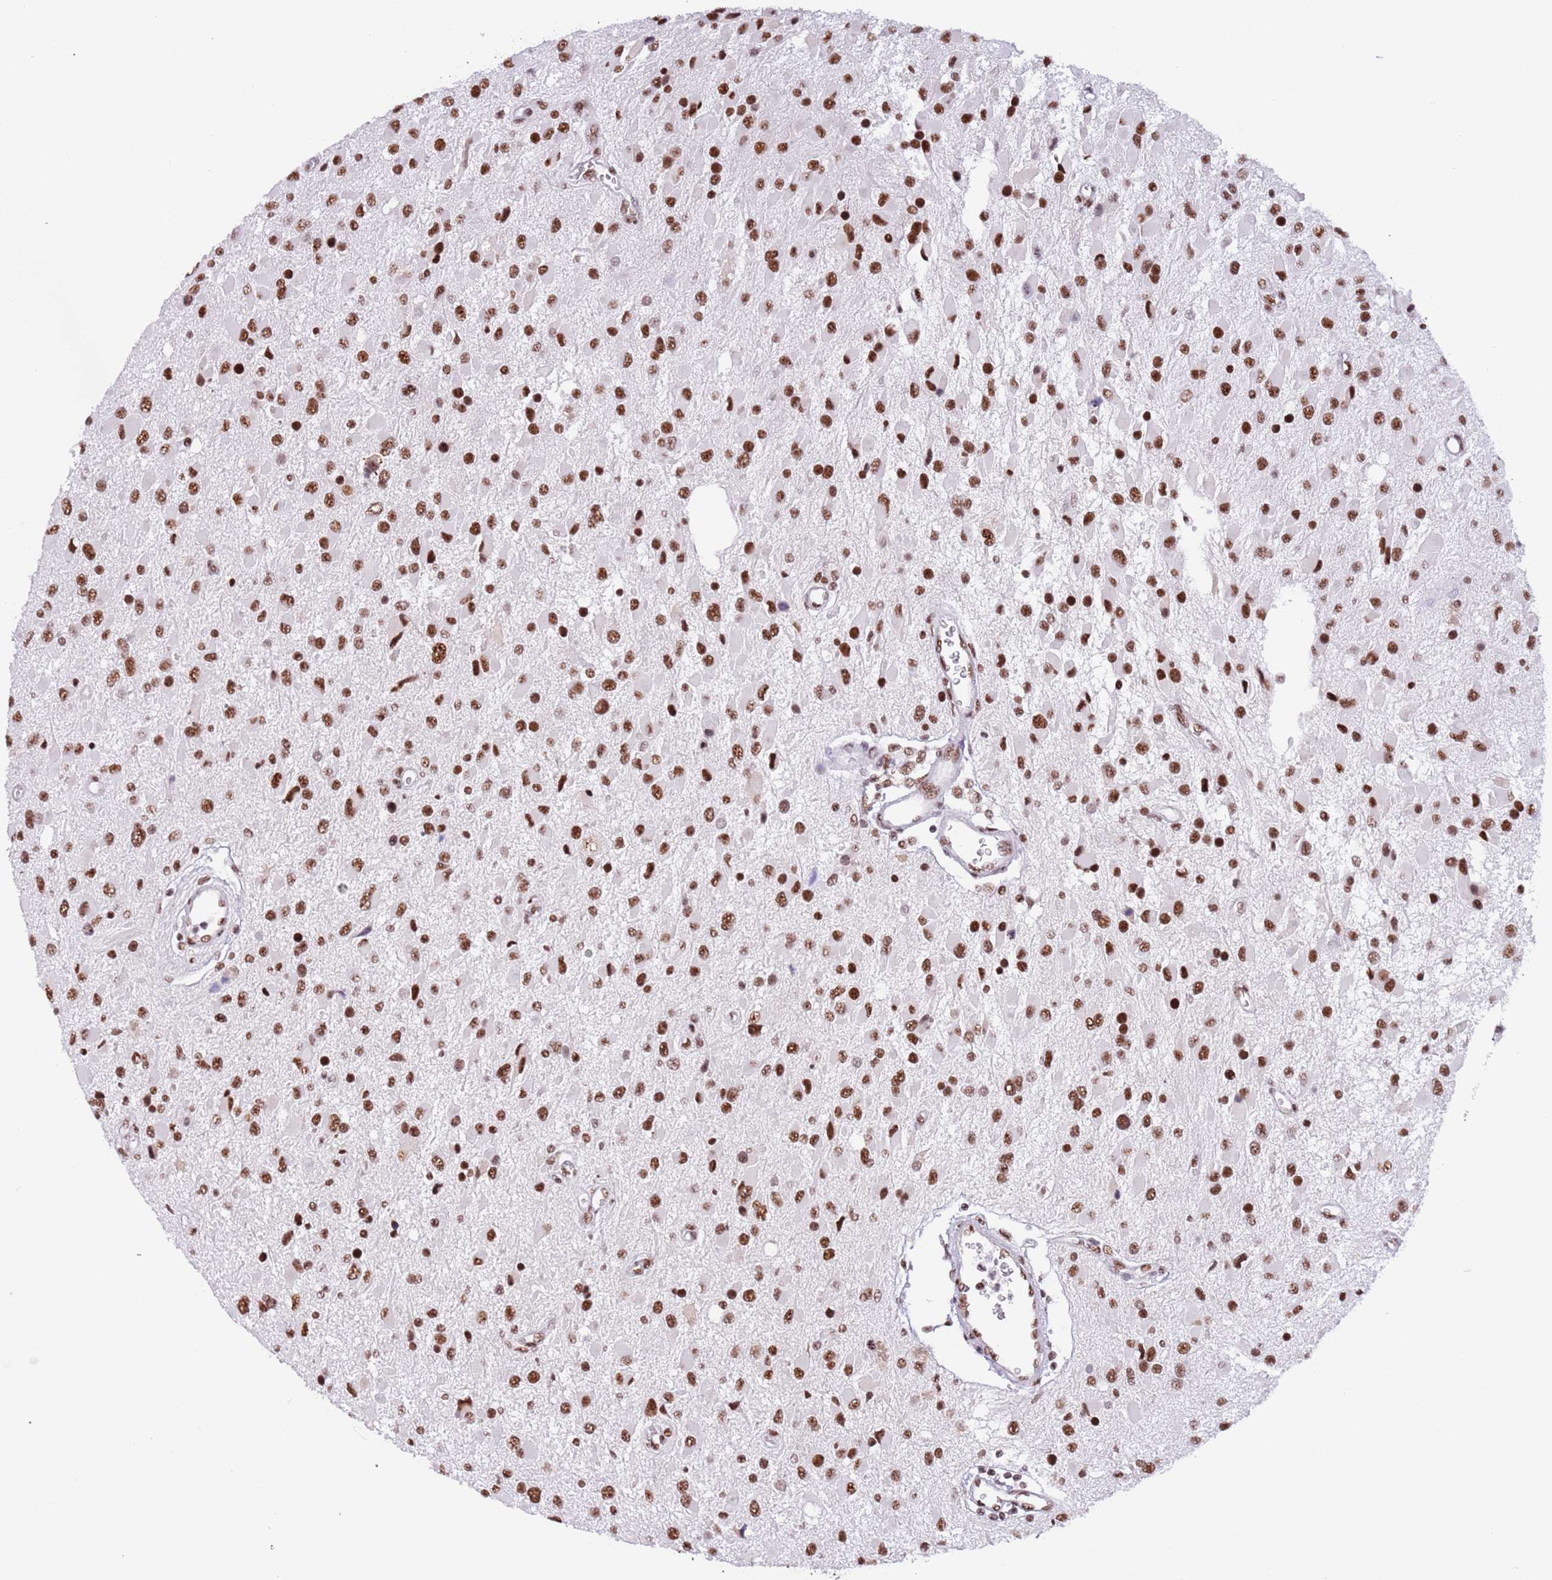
{"staining": {"intensity": "strong", "quantity": ">75%", "location": "nuclear"}, "tissue": "glioma", "cell_type": "Tumor cells", "image_type": "cancer", "snomed": [{"axis": "morphology", "description": "Glioma, malignant, High grade"}, {"axis": "topography", "description": "Brain"}], "caption": "Human high-grade glioma (malignant) stained for a protein (brown) displays strong nuclear positive expression in about >75% of tumor cells.", "gene": "SF3A2", "patient": {"sex": "male", "age": 53}}